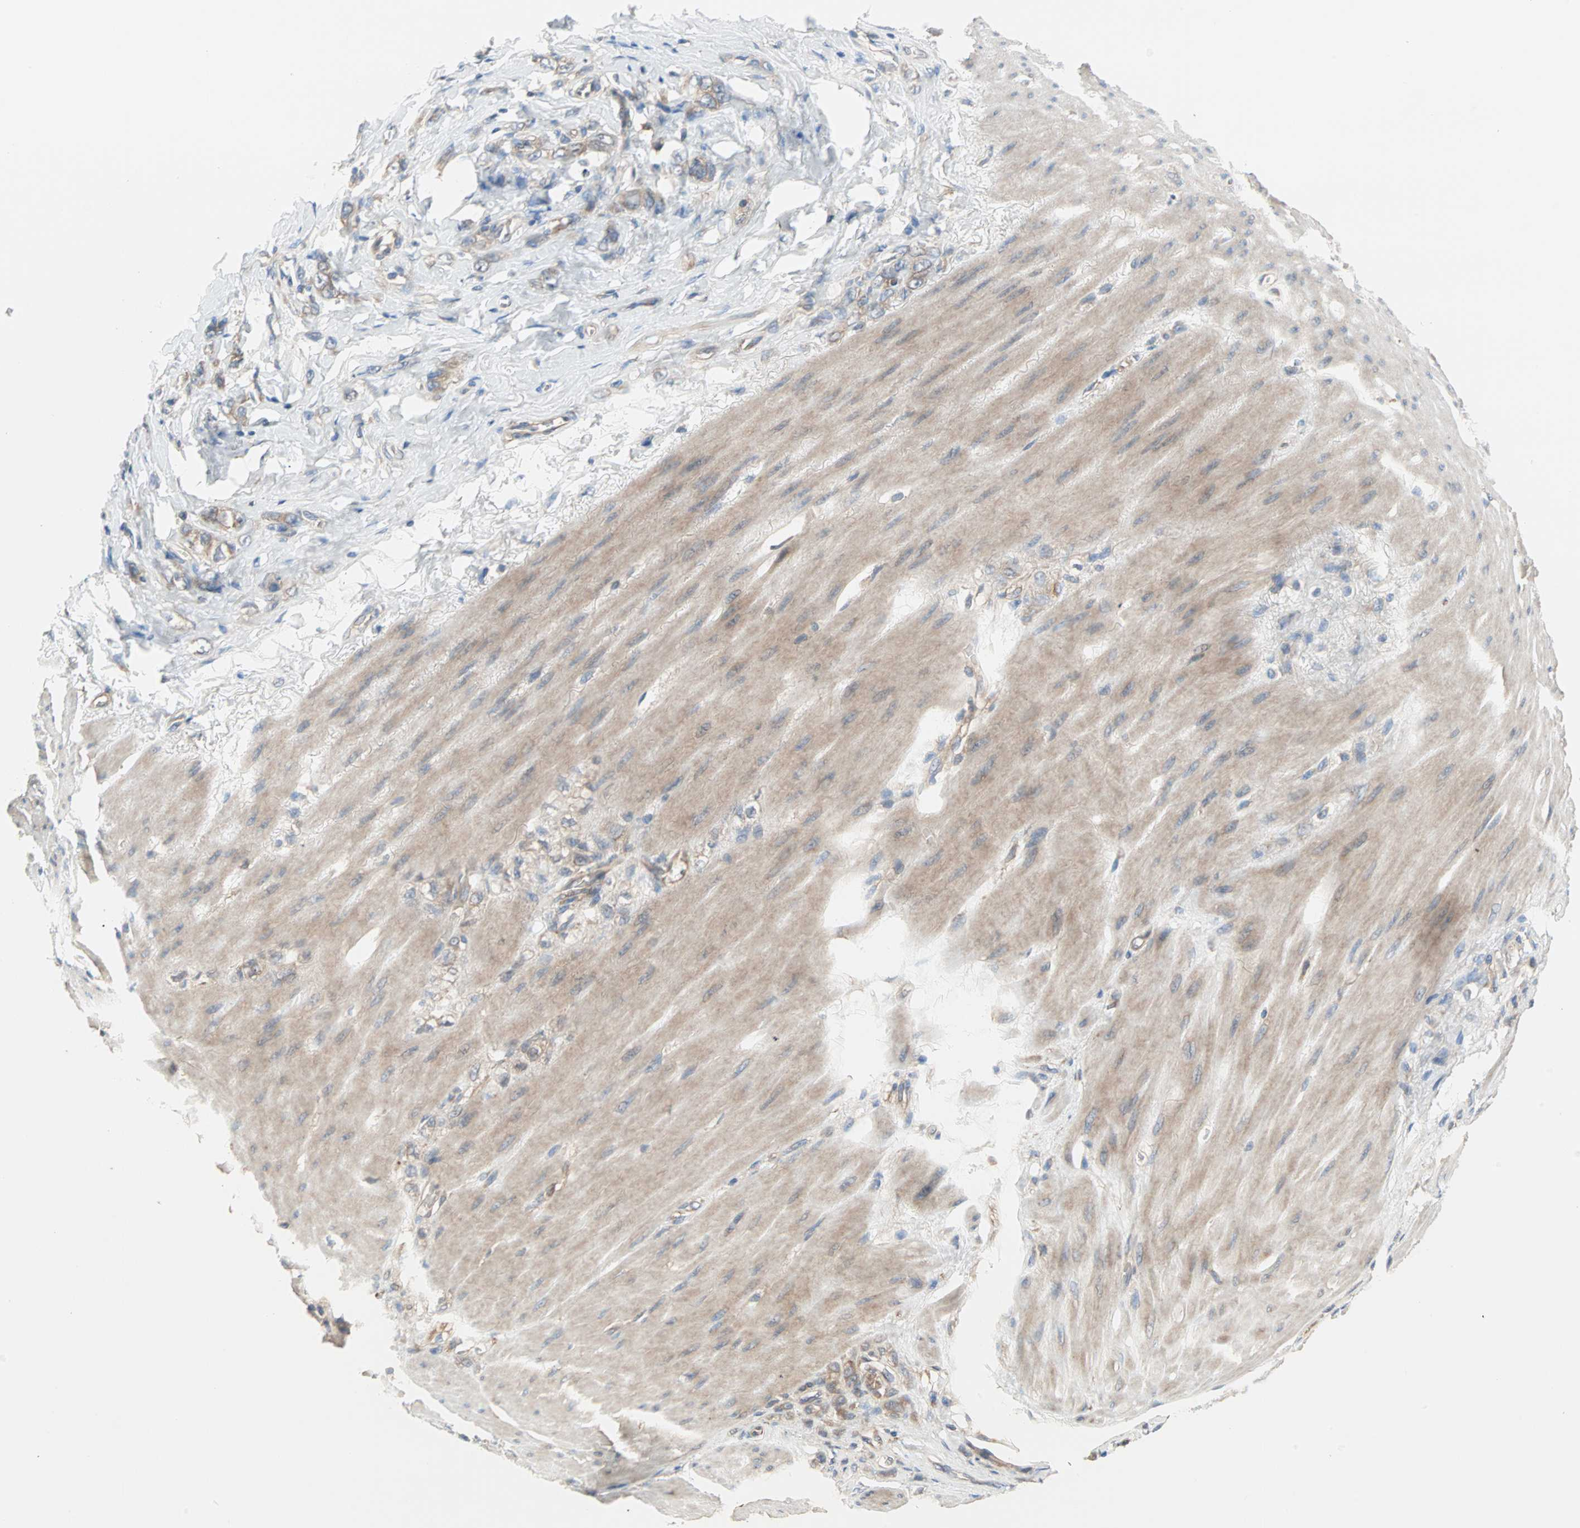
{"staining": {"intensity": "weak", "quantity": ">75%", "location": "cytoplasmic/membranous"}, "tissue": "stomach cancer", "cell_type": "Tumor cells", "image_type": "cancer", "snomed": [{"axis": "morphology", "description": "Adenocarcinoma, NOS"}, {"axis": "topography", "description": "Stomach"}], "caption": "Stomach adenocarcinoma tissue displays weak cytoplasmic/membranous expression in about >75% of tumor cells, visualized by immunohistochemistry.", "gene": "PDE8A", "patient": {"sex": "male", "age": 82}}